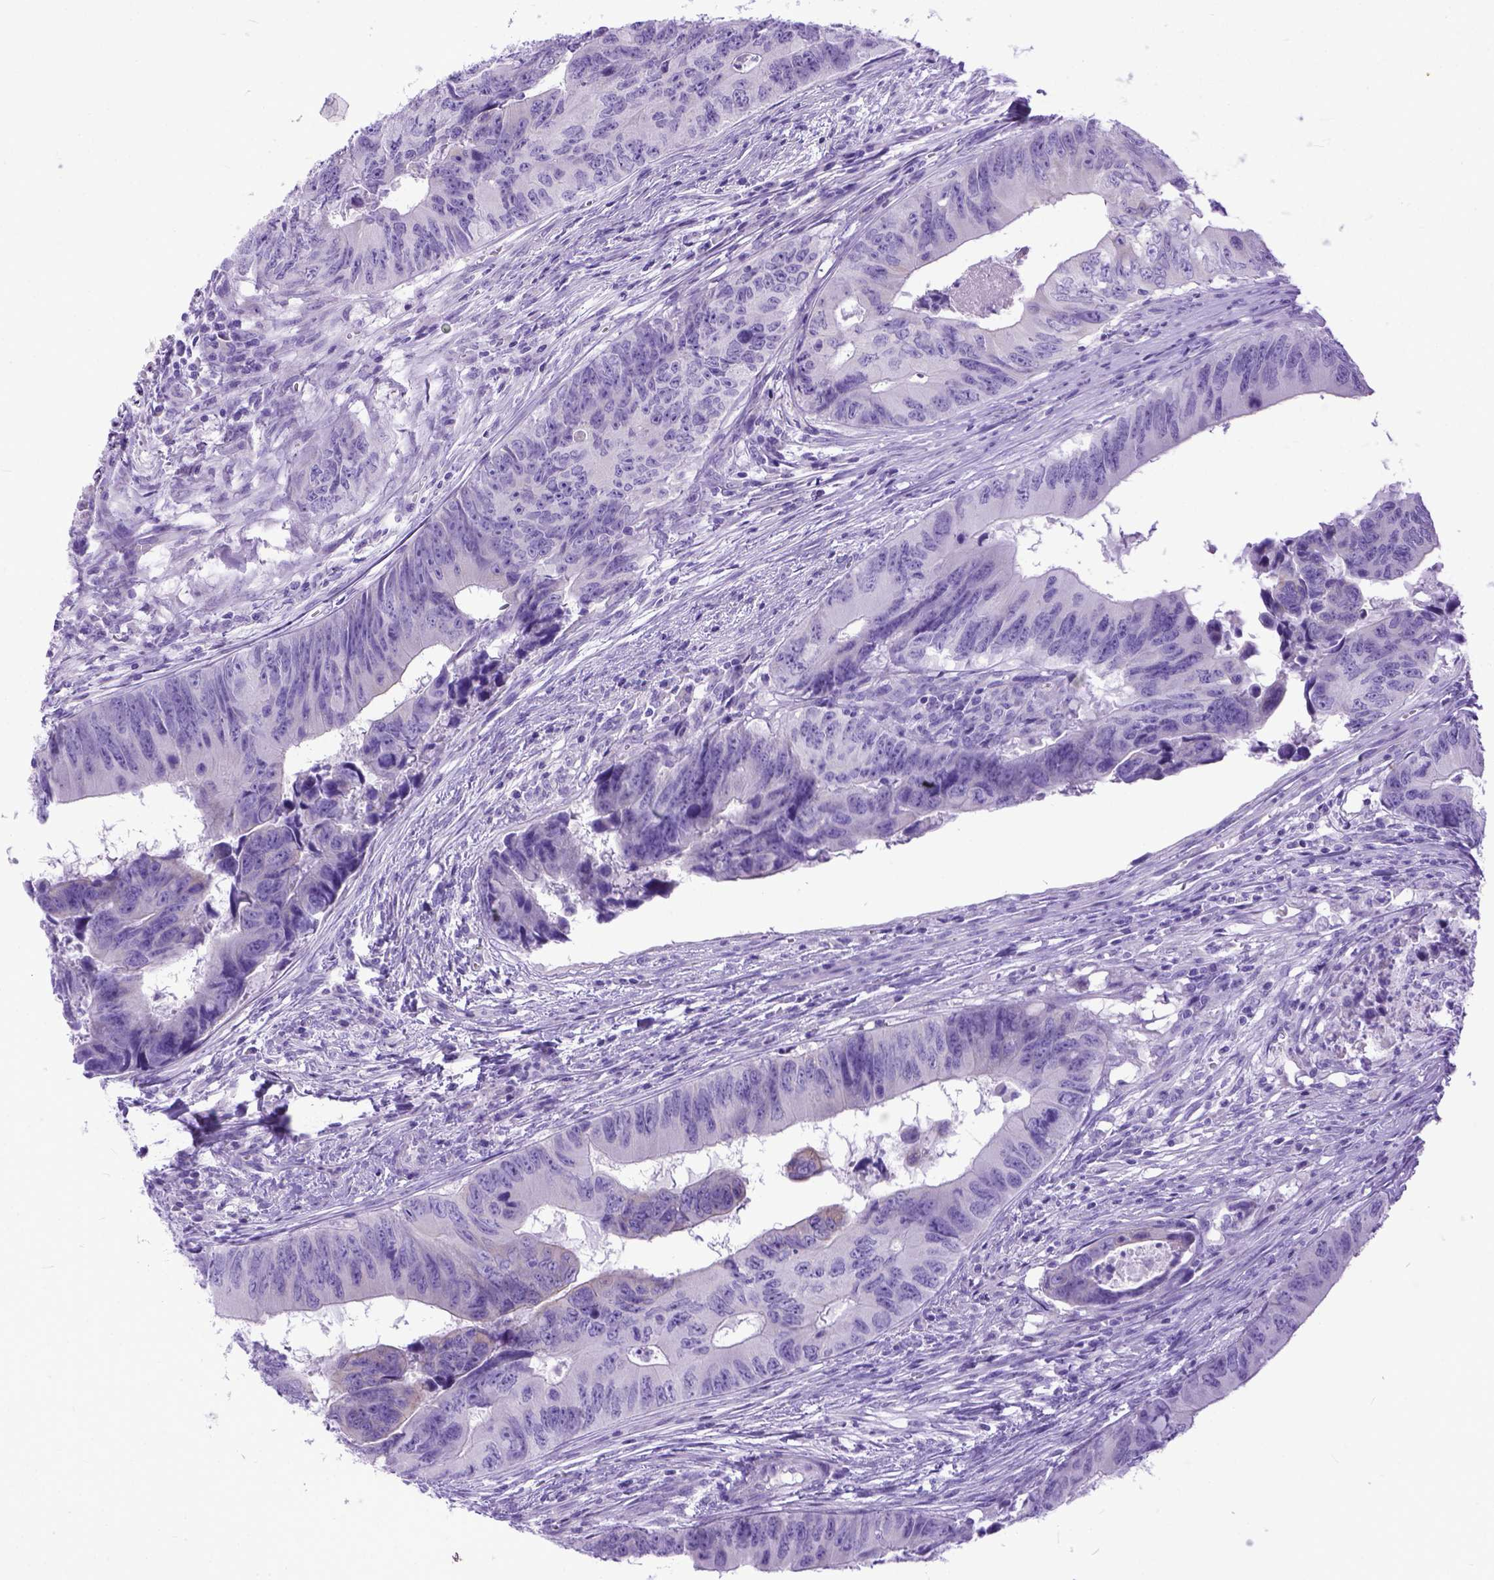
{"staining": {"intensity": "negative", "quantity": "none", "location": "none"}, "tissue": "colorectal cancer", "cell_type": "Tumor cells", "image_type": "cancer", "snomed": [{"axis": "morphology", "description": "Adenocarcinoma, NOS"}, {"axis": "topography", "description": "Colon"}], "caption": "Tumor cells show no significant protein staining in adenocarcinoma (colorectal). (Brightfield microscopy of DAB IHC at high magnification).", "gene": "PPL", "patient": {"sex": "female", "age": 82}}